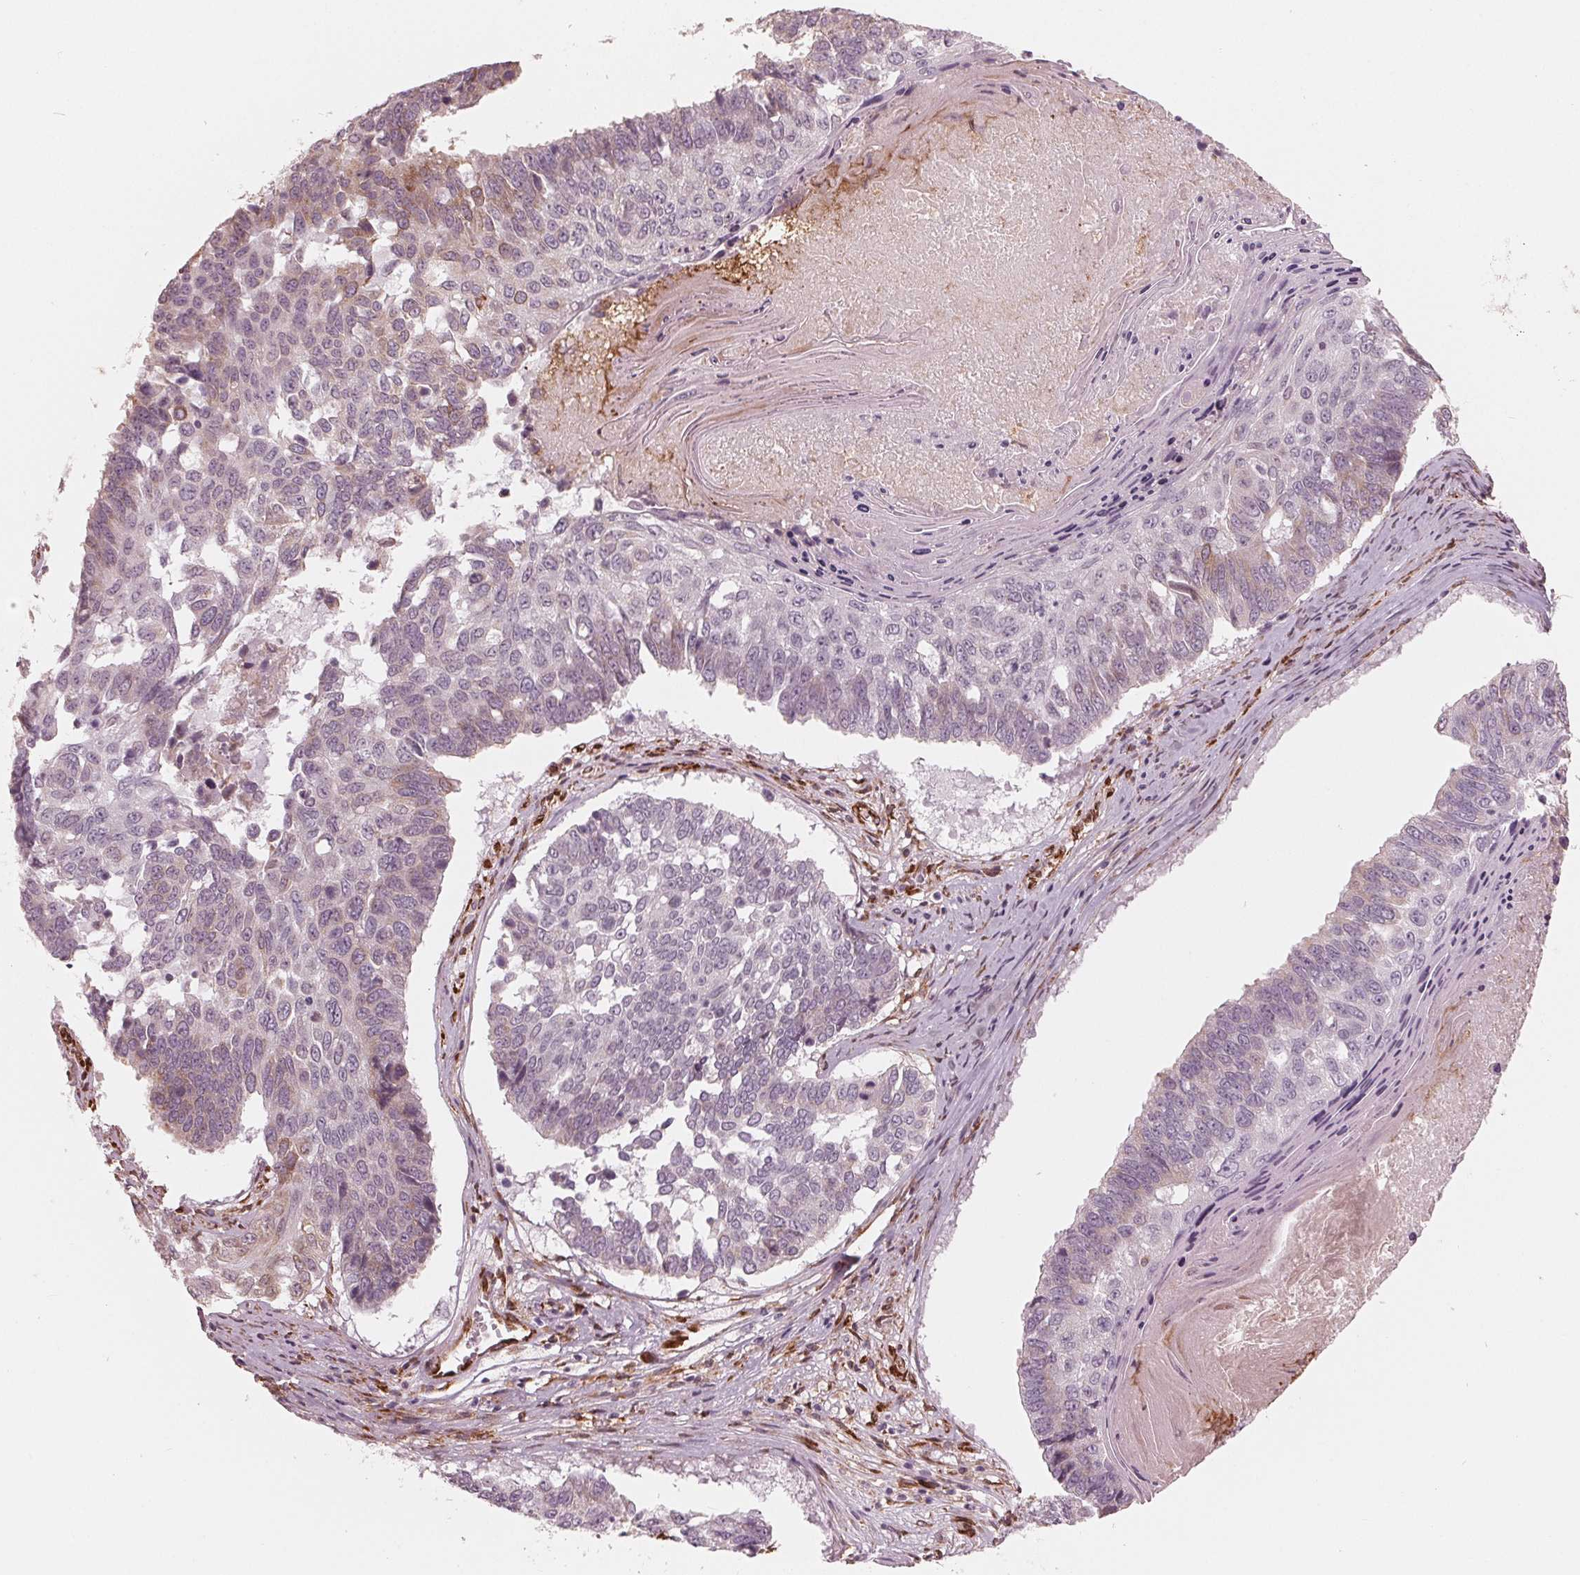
{"staining": {"intensity": "weak", "quantity": "<25%", "location": "cytoplasmic/membranous"}, "tissue": "lung cancer", "cell_type": "Tumor cells", "image_type": "cancer", "snomed": [{"axis": "morphology", "description": "Squamous cell carcinoma, NOS"}, {"axis": "topography", "description": "Lung"}], "caption": "There is no significant positivity in tumor cells of lung cancer (squamous cell carcinoma).", "gene": "IKBIP", "patient": {"sex": "male", "age": 73}}